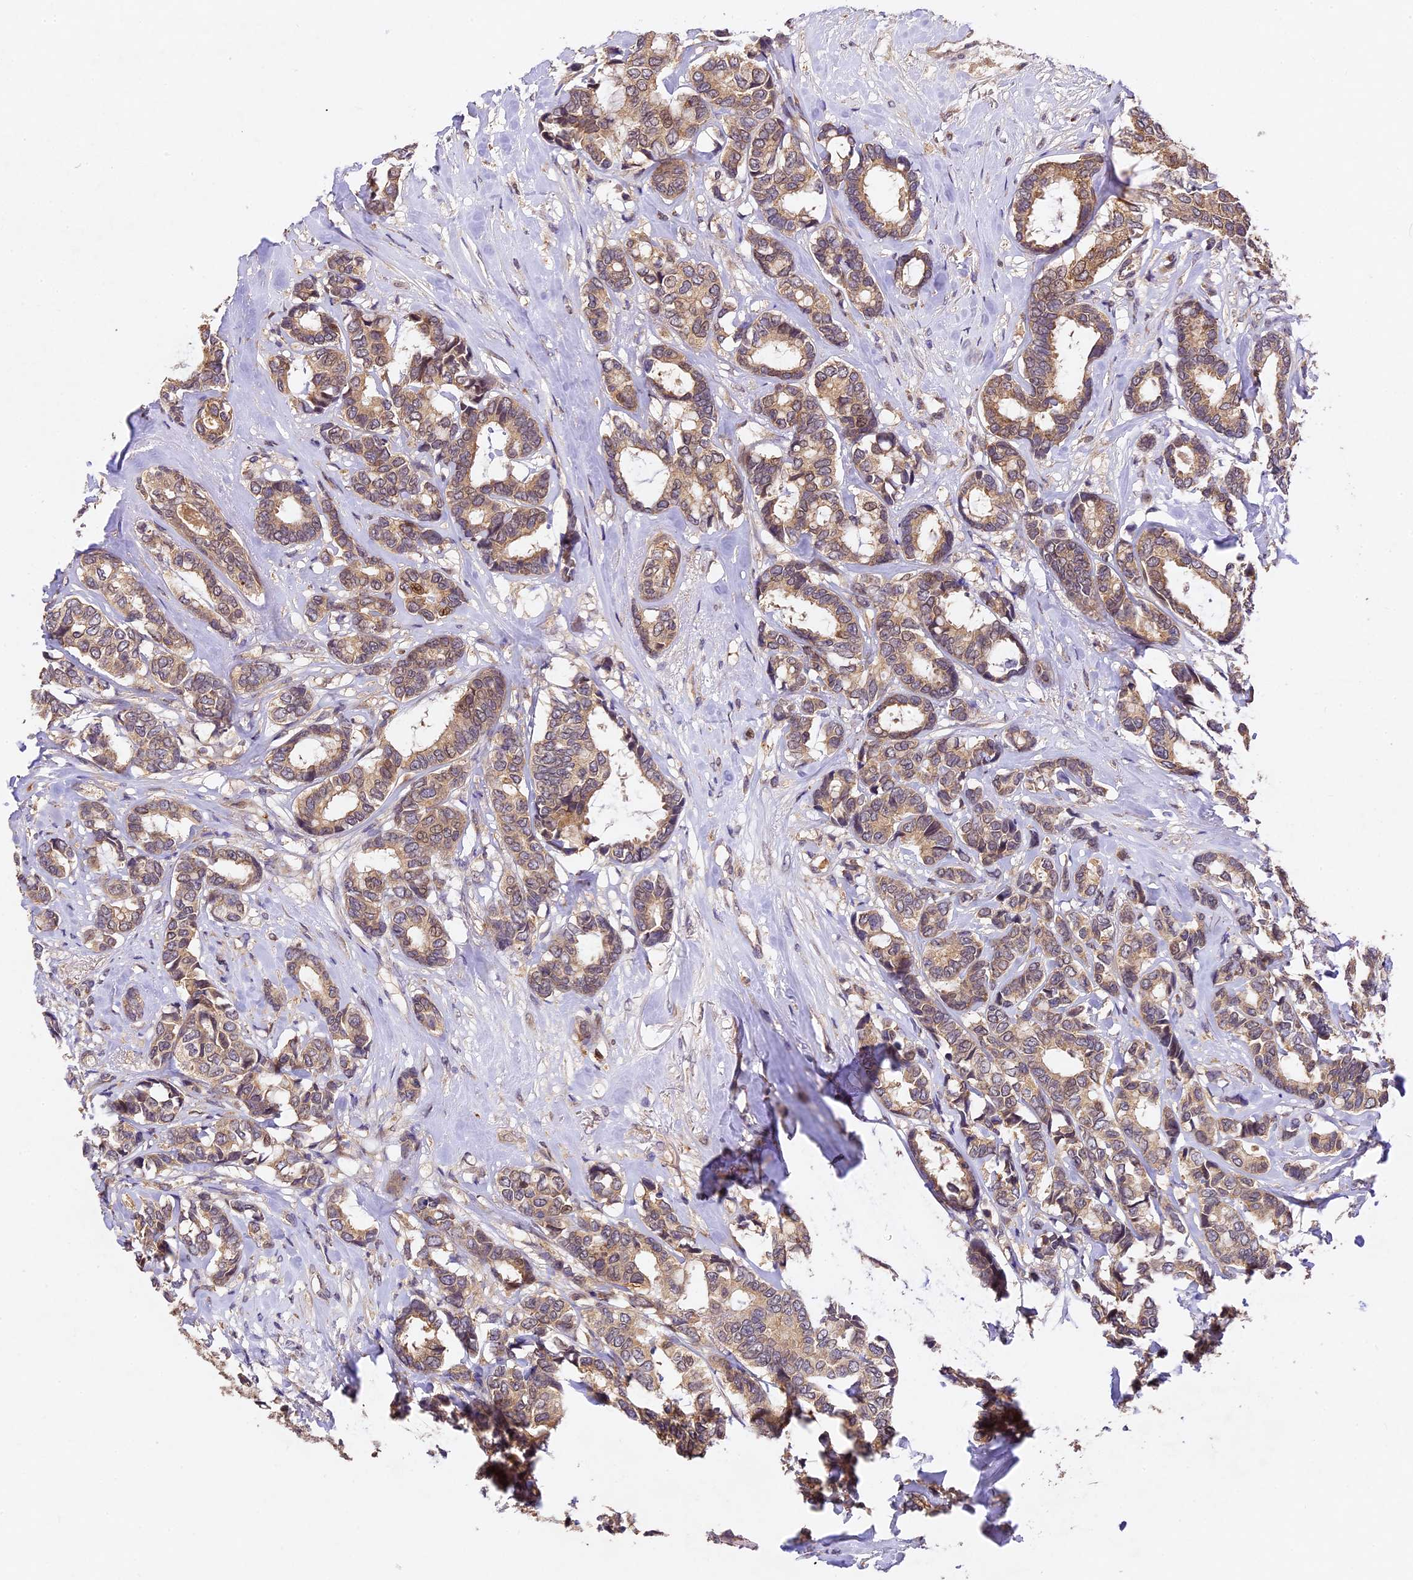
{"staining": {"intensity": "weak", "quantity": ">75%", "location": "cytoplasmic/membranous,nuclear"}, "tissue": "breast cancer", "cell_type": "Tumor cells", "image_type": "cancer", "snomed": [{"axis": "morphology", "description": "Duct carcinoma"}, {"axis": "topography", "description": "Breast"}], "caption": "Immunohistochemistry (IHC) image of neoplastic tissue: human breast intraductal carcinoma stained using immunohistochemistry (IHC) shows low levels of weak protein expression localized specifically in the cytoplasmic/membranous and nuclear of tumor cells, appearing as a cytoplasmic/membranous and nuclear brown color.", "gene": "TMEM39B", "patient": {"sex": "female", "age": 87}}